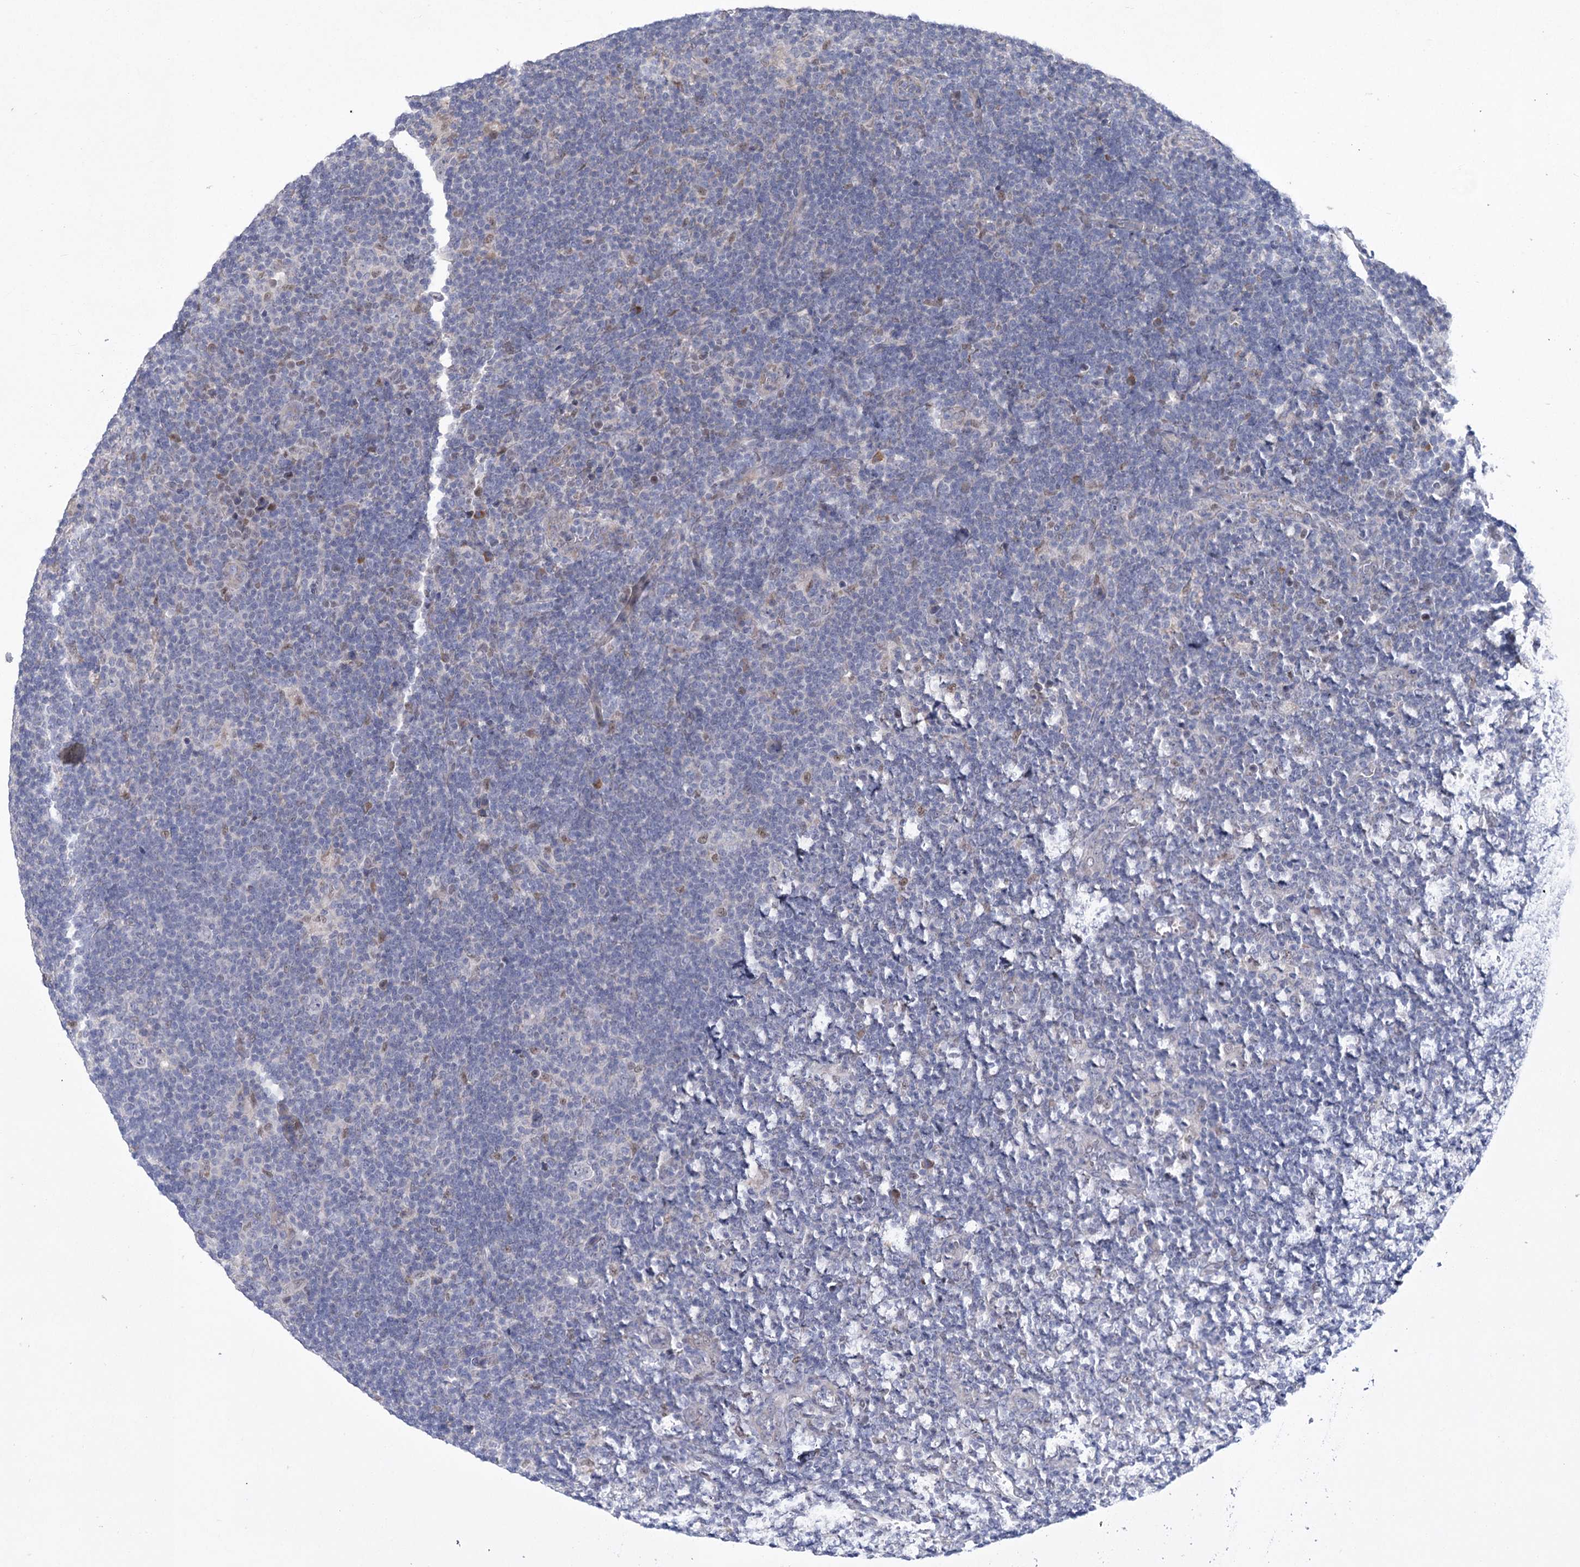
{"staining": {"intensity": "negative", "quantity": "none", "location": "none"}, "tissue": "lymphoma", "cell_type": "Tumor cells", "image_type": "cancer", "snomed": [{"axis": "morphology", "description": "Hodgkin's disease, NOS"}, {"axis": "topography", "description": "Lymph node"}], "caption": "An image of human Hodgkin's disease is negative for staining in tumor cells.", "gene": "GCNT4", "patient": {"sex": "female", "age": 57}}